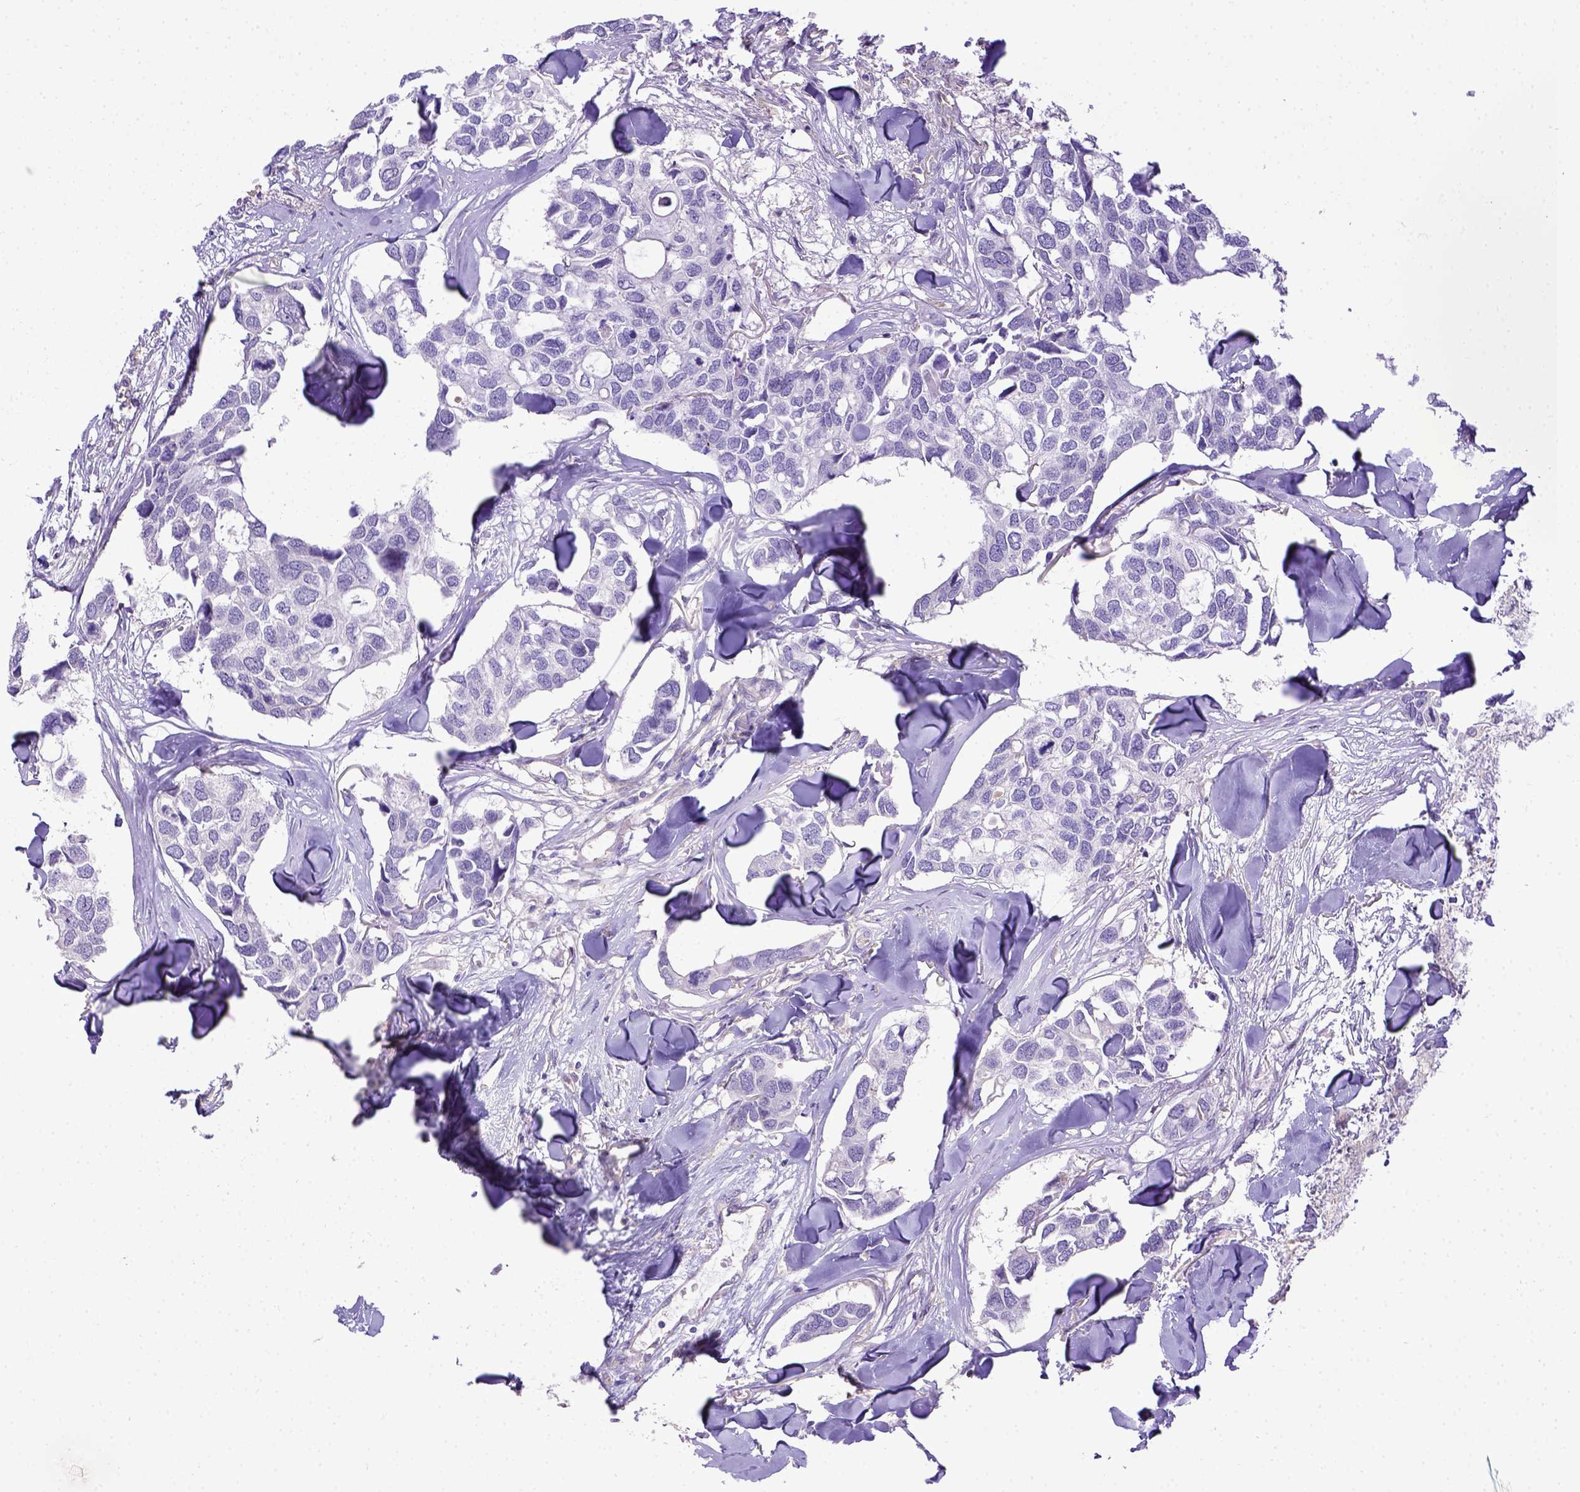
{"staining": {"intensity": "negative", "quantity": "none", "location": "none"}, "tissue": "breast cancer", "cell_type": "Tumor cells", "image_type": "cancer", "snomed": [{"axis": "morphology", "description": "Duct carcinoma"}, {"axis": "topography", "description": "Breast"}], "caption": "IHC image of breast cancer stained for a protein (brown), which reveals no positivity in tumor cells.", "gene": "CD40", "patient": {"sex": "female", "age": 83}}